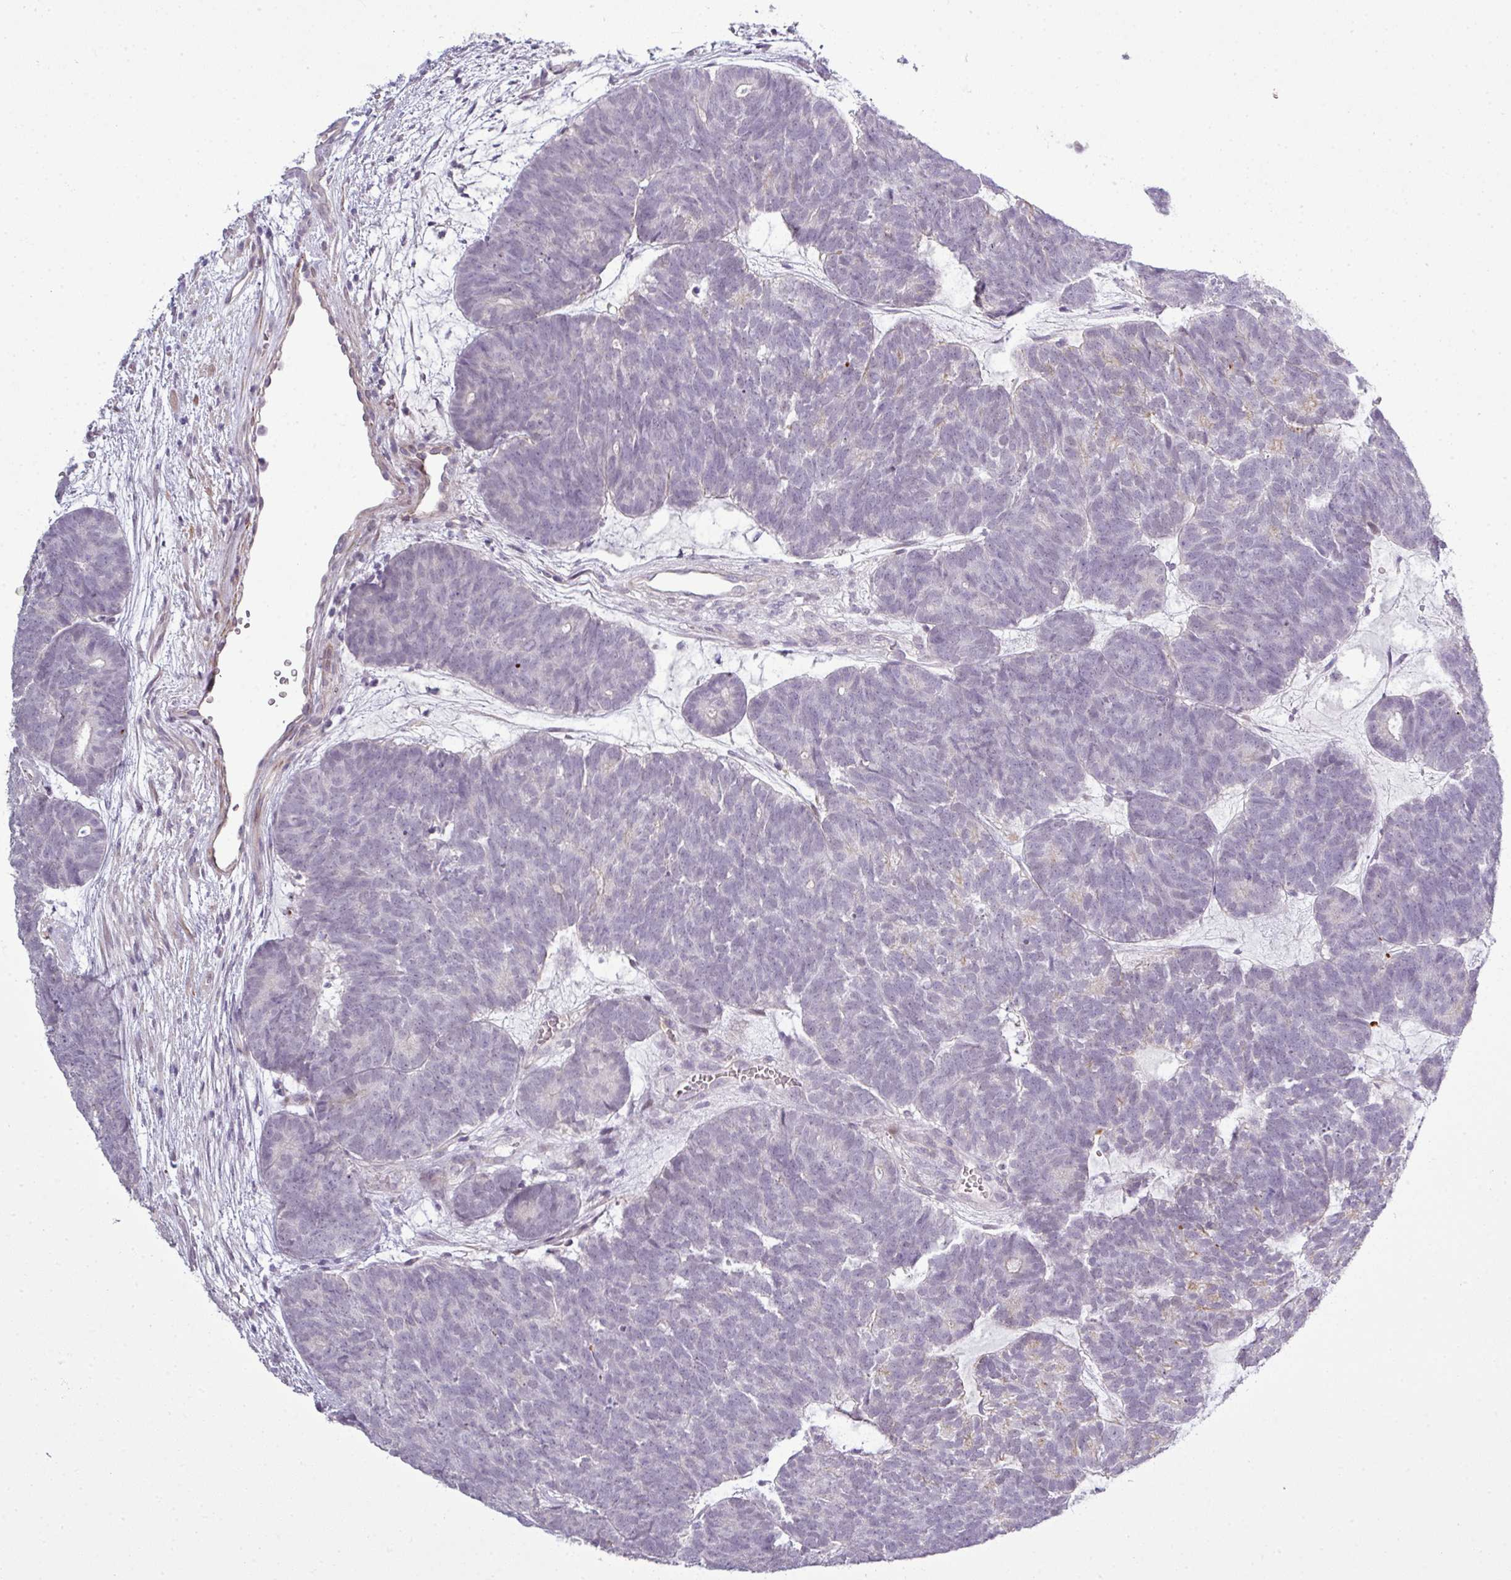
{"staining": {"intensity": "negative", "quantity": "none", "location": "none"}, "tissue": "head and neck cancer", "cell_type": "Tumor cells", "image_type": "cancer", "snomed": [{"axis": "morphology", "description": "Adenocarcinoma, NOS"}, {"axis": "topography", "description": "Head-Neck"}], "caption": "Adenocarcinoma (head and neck) was stained to show a protein in brown. There is no significant positivity in tumor cells. (DAB immunohistochemistry (IHC) with hematoxylin counter stain).", "gene": "ZNF688", "patient": {"sex": "female", "age": 81}}